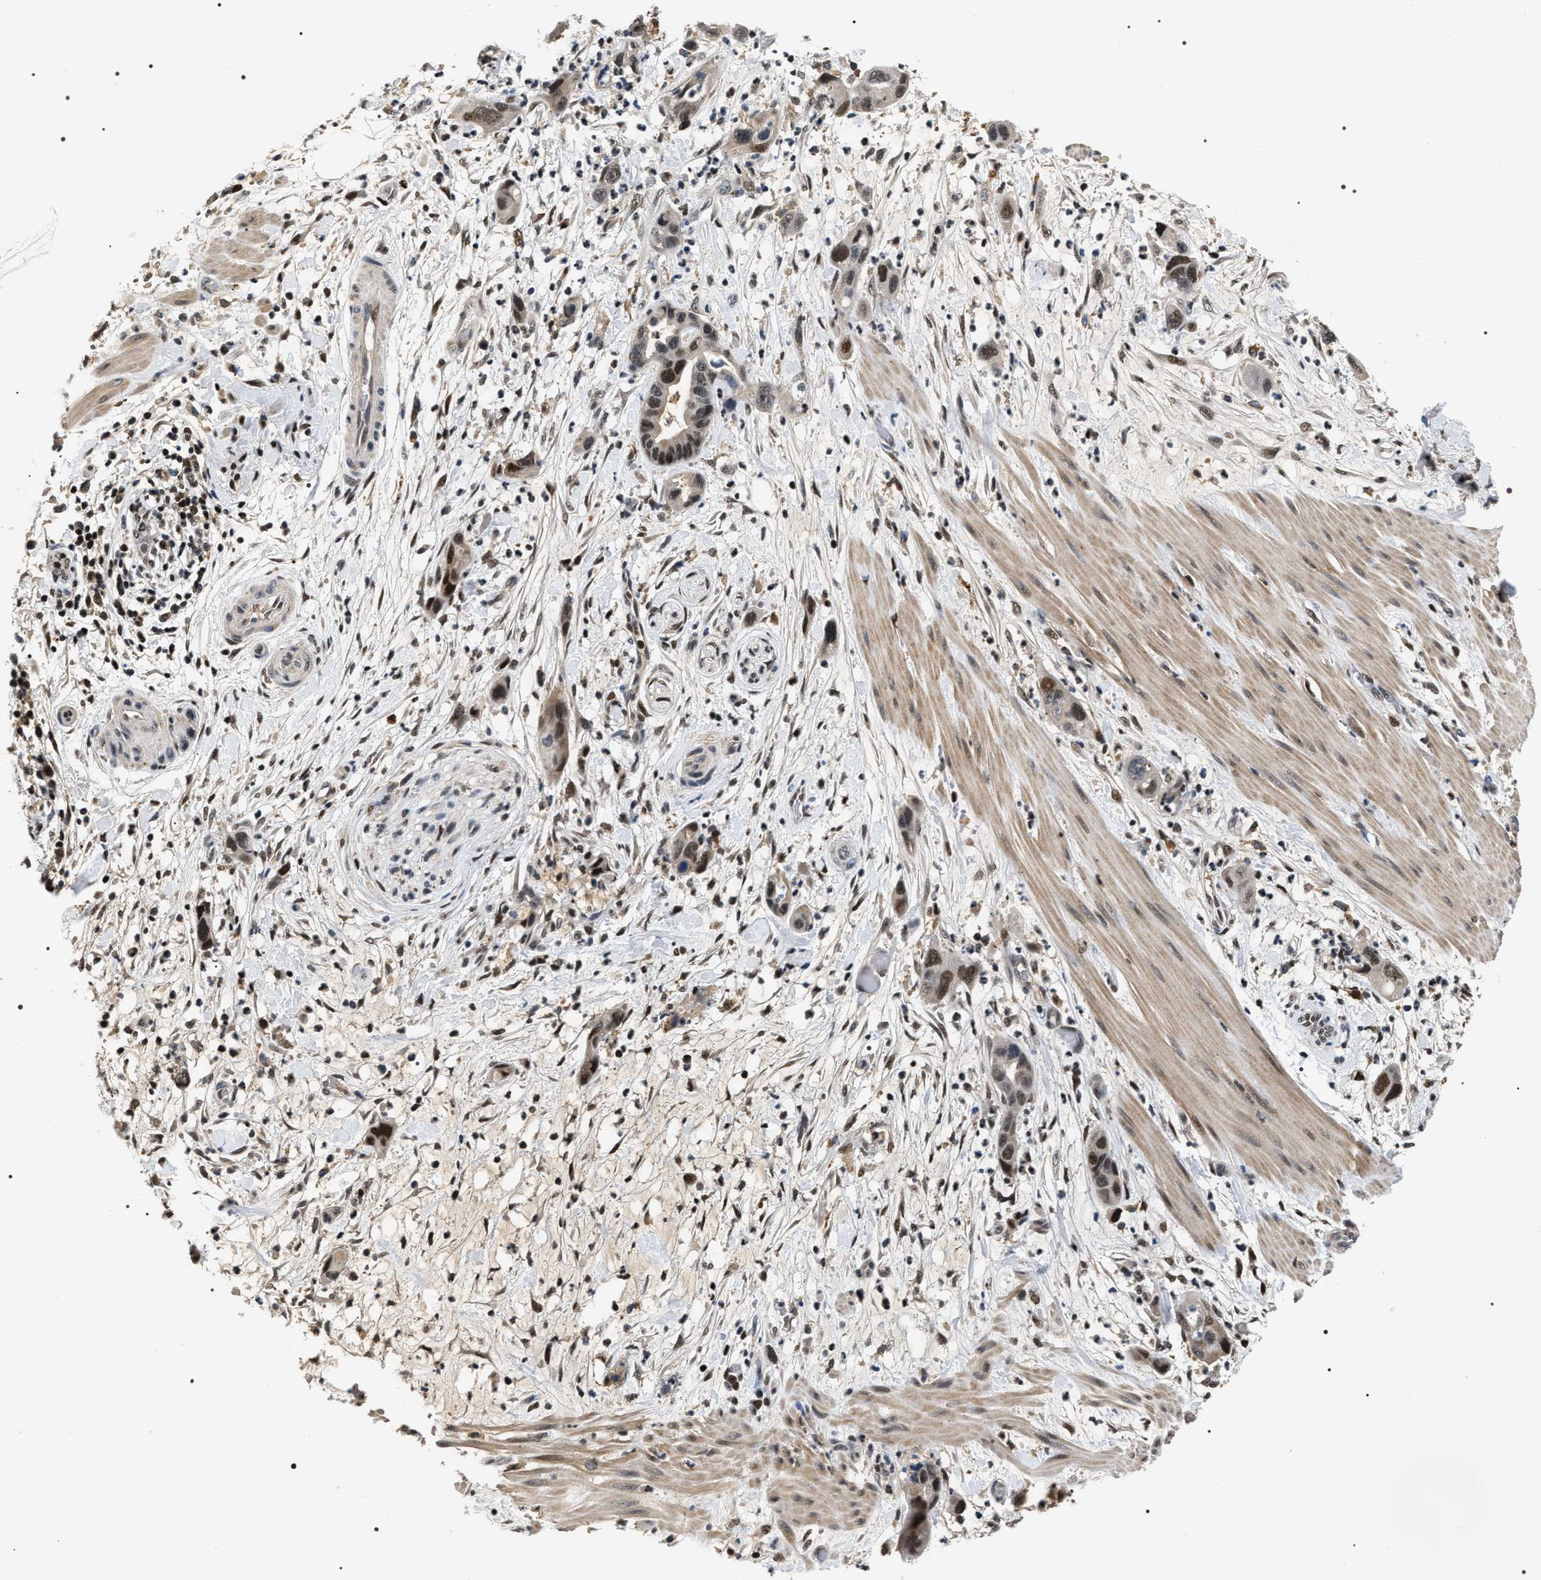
{"staining": {"intensity": "moderate", "quantity": ">75%", "location": "nuclear"}, "tissue": "pancreatic cancer", "cell_type": "Tumor cells", "image_type": "cancer", "snomed": [{"axis": "morphology", "description": "Adenocarcinoma, NOS"}, {"axis": "topography", "description": "Pancreas"}], "caption": "DAB immunohistochemical staining of human pancreatic adenocarcinoma demonstrates moderate nuclear protein staining in about >75% of tumor cells.", "gene": "C7orf25", "patient": {"sex": "female", "age": 71}}